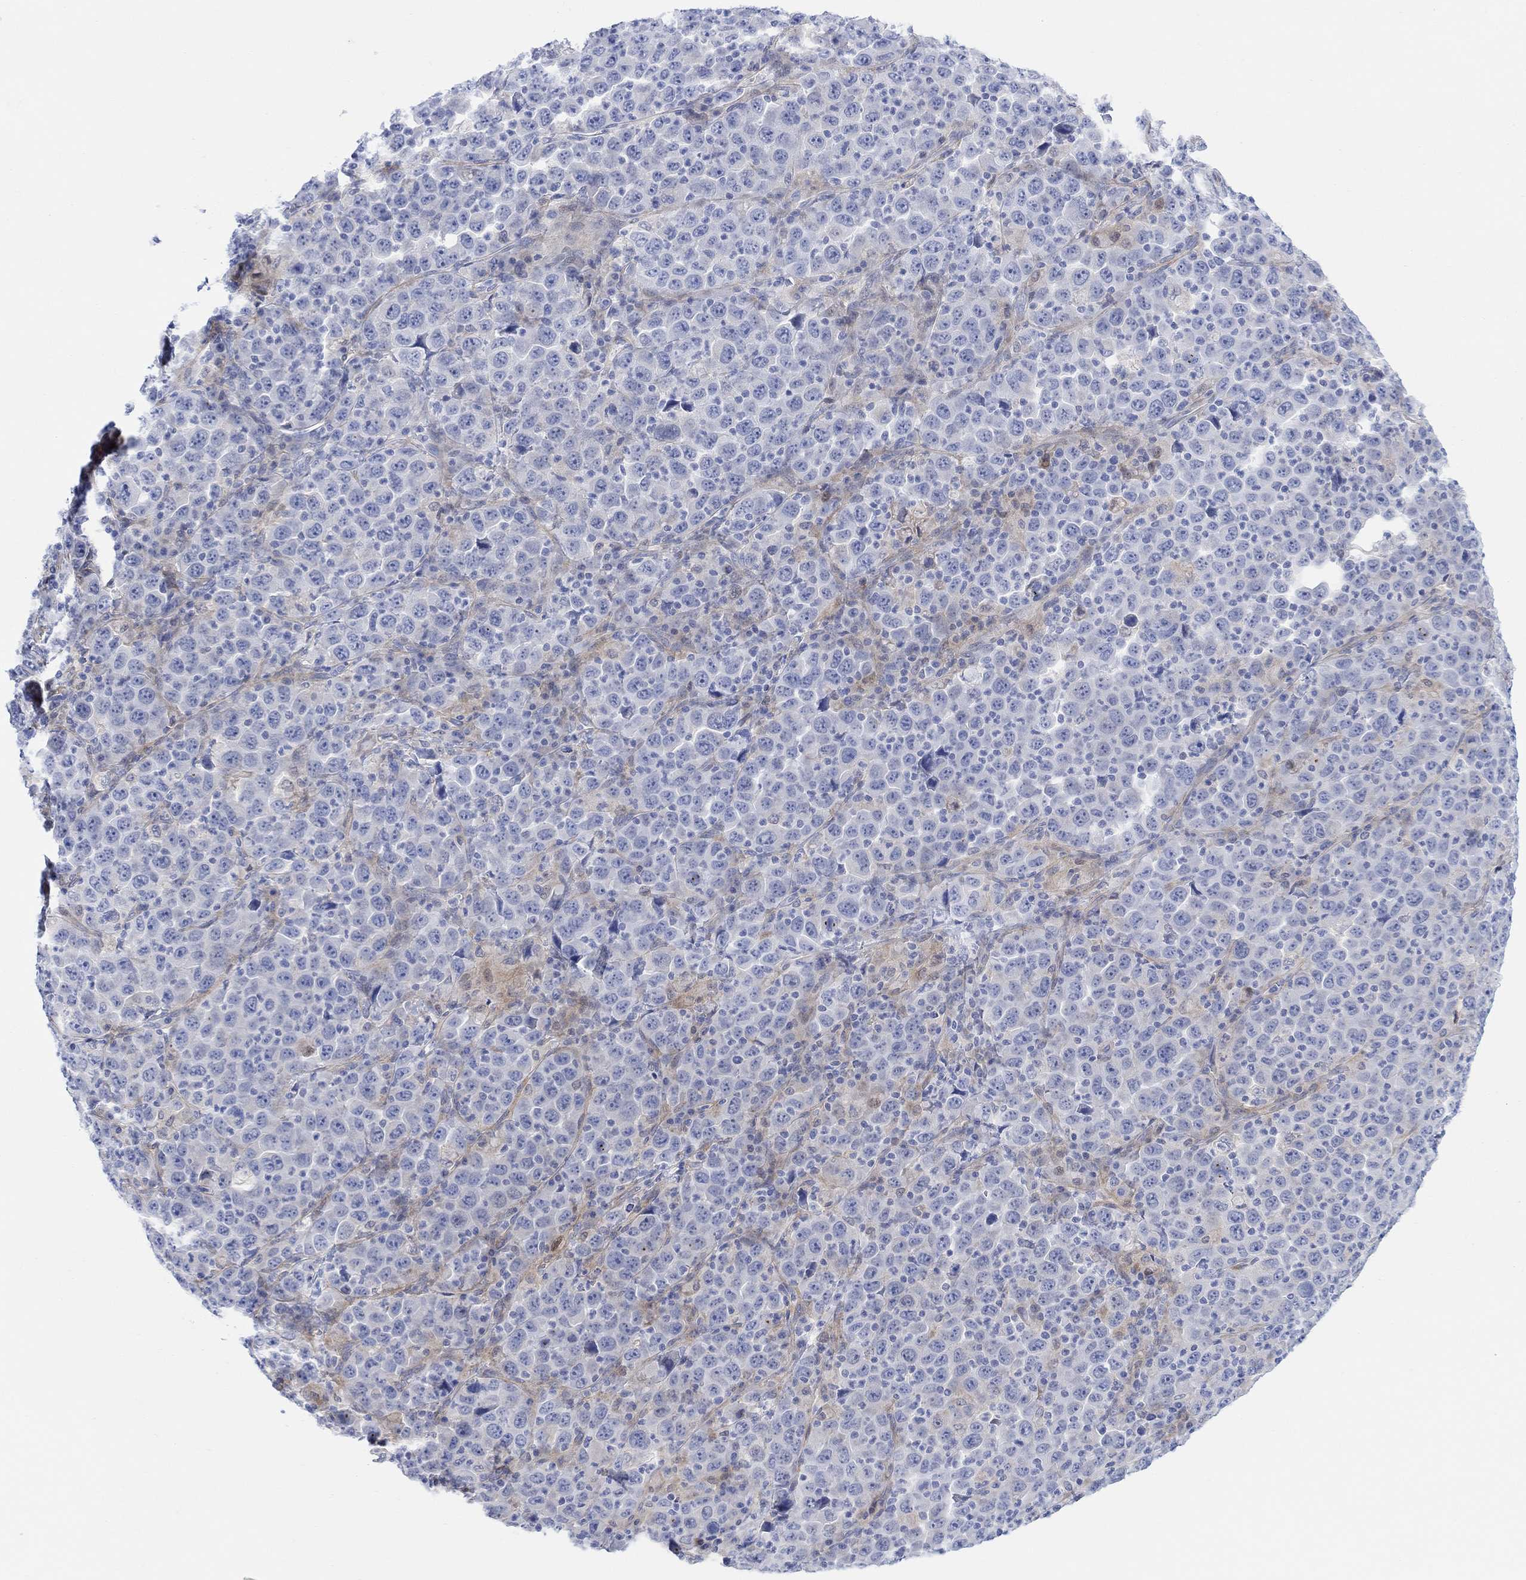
{"staining": {"intensity": "negative", "quantity": "none", "location": "none"}, "tissue": "stomach cancer", "cell_type": "Tumor cells", "image_type": "cancer", "snomed": [{"axis": "morphology", "description": "Normal tissue, NOS"}, {"axis": "morphology", "description": "Adenocarcinoma, NOS"}, {"axis": "topography", "description": "Stomach, upper"}, {"axis": "topography", "description": "Stomach"}], "caption": "A high-resolution photomicrograph shows immunohistochemistry (IHC) staining of stomach cancer (adenocarcinoma), which shows no significant expression in tumor cells.", "gene": "TLDC2", "patient": {"sex": "male", "age": 59}}